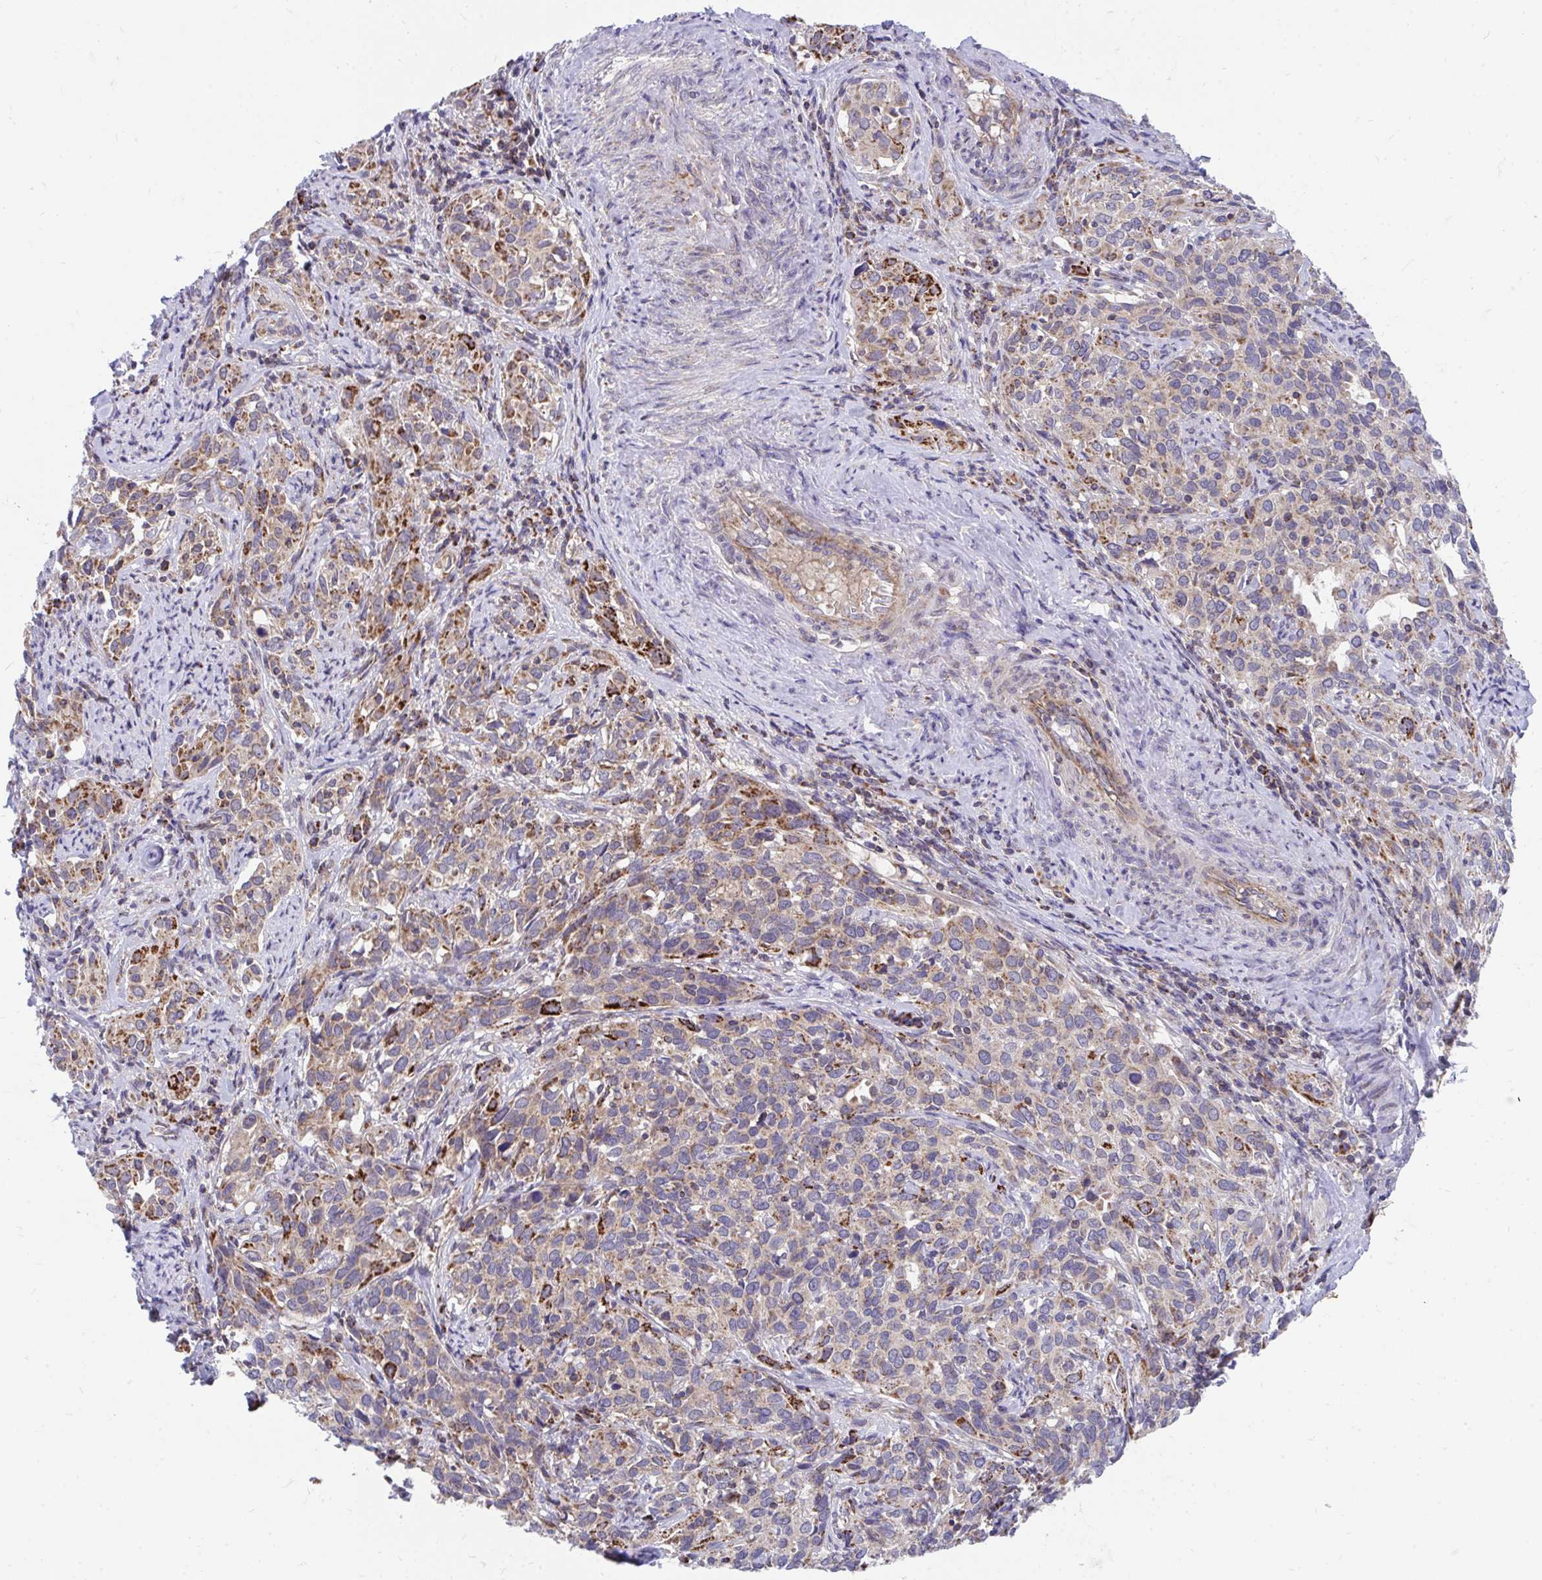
{"staining": {"intensity": "strong", "quantity": "25%-75%", "location": "cytoplasmic/membranous"}, "tissue": "cervical cancer", "cell_type": "Tumor cells", "image_type": "cancer", "snomed": [{"axis": "morphology", "description": "Normal tissue, NOS"}, {"axis": "morphology", "description": "Squamous cell carcinoma, NOS"}, {"axis": "topography", "description": "Cervix"}], "caption": "This micrograph shows immunohistochemistry (IHC) staining of human squamous cell carcinoma (cervical), with high strong cytoplasmic/membranous positivity in about 25%-75% of tumor cells.", "gene": "FHIP1B", "patient": {"sex": "female", "age": 51}}